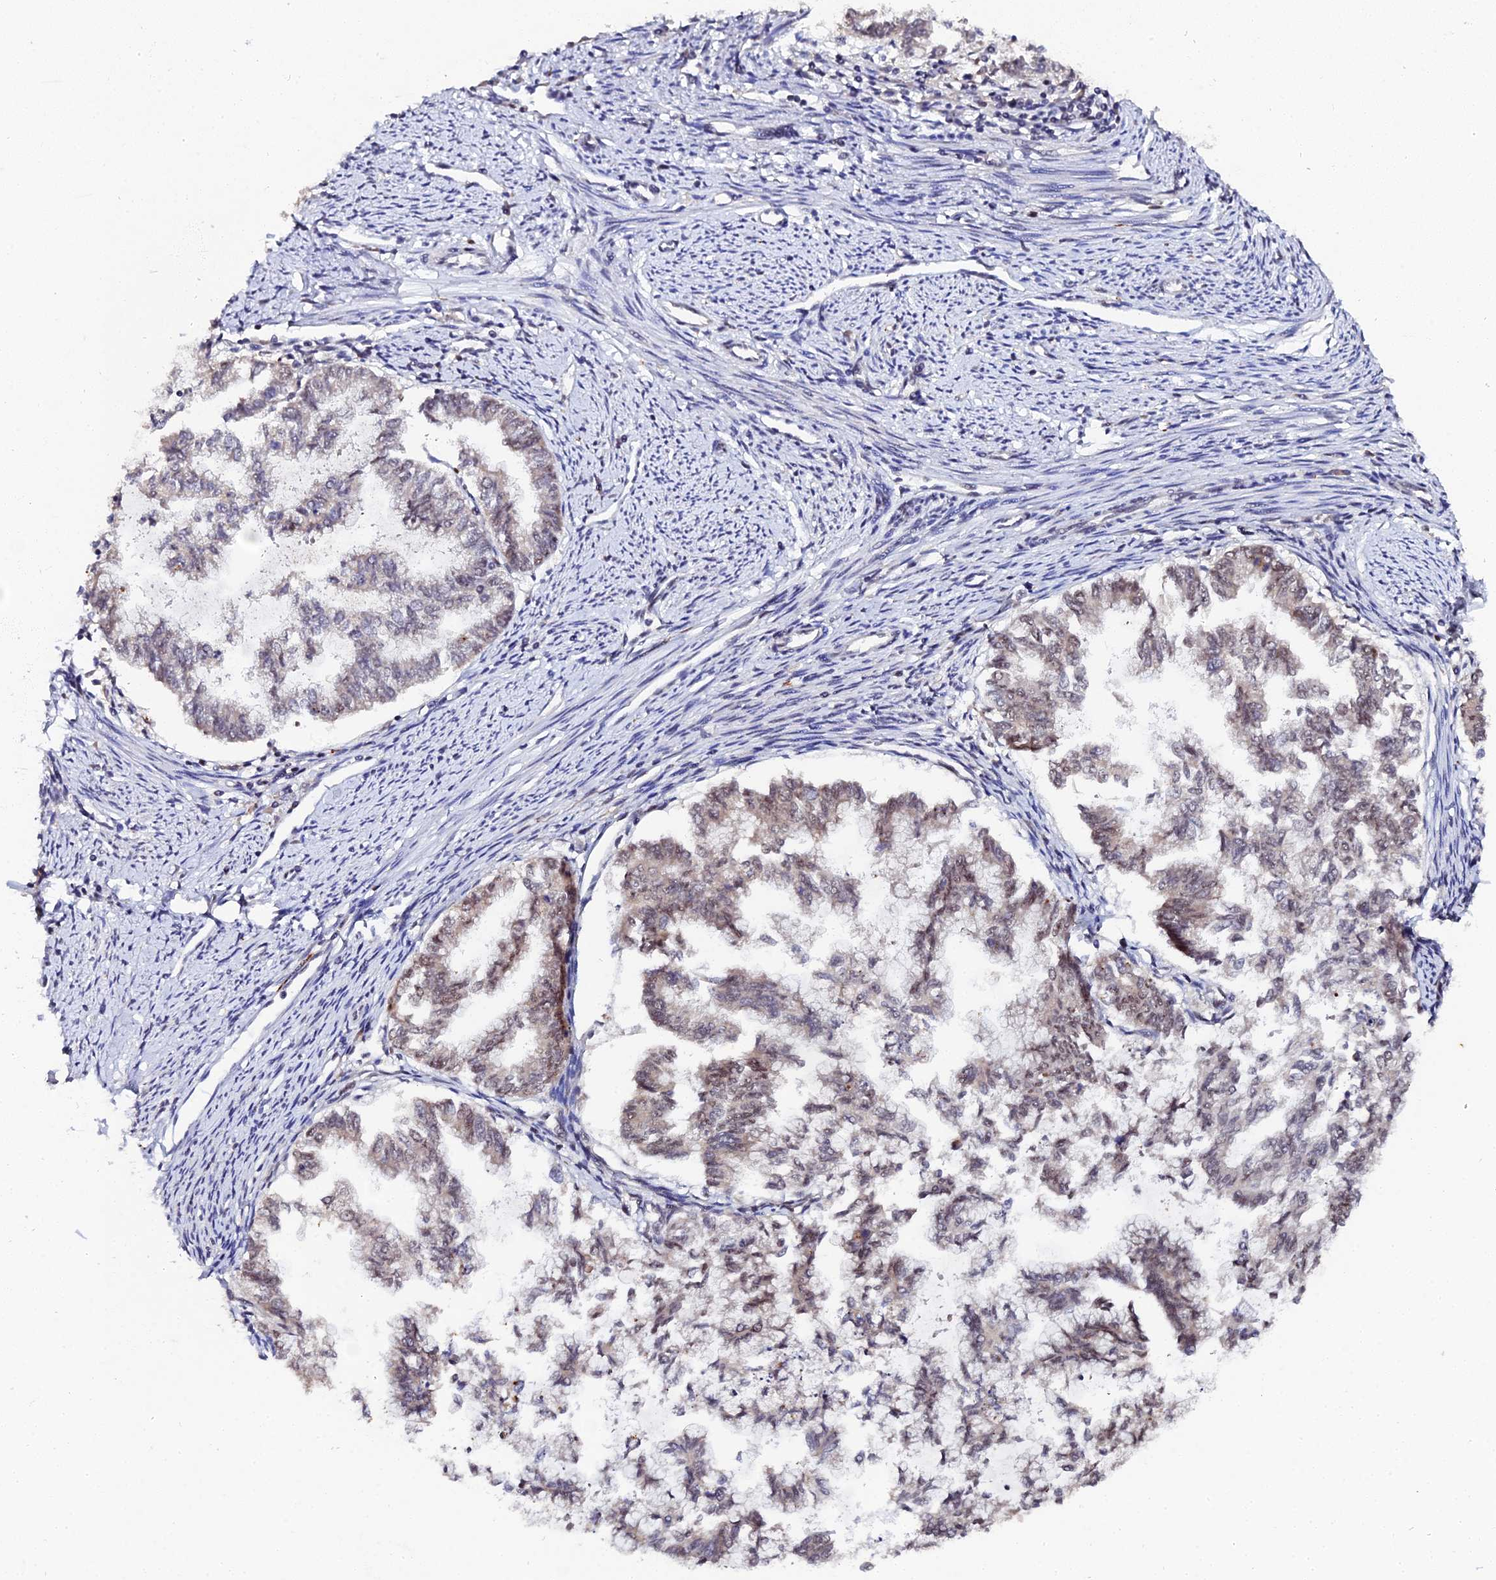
{"staining": {"intensity": "weak", "quantity": "25%-75%", "location": "cytoplasmic/membranous"}, "tissue": "endometrial cancer", "cell_type": "Tumor cells", "image_type": "cancer", "snomed": [{"axis": "morphology", "description": "Adenocarcinoma, NOS"}, {"axis": "topography", "description": "Endometrium"}], "caption": "IHC image of human endometrial cancer (adenocarcinoma) stained for a protein (brown), which demonstrates low levels of weak cytoplasmic/membranous expression in approximately 25%-75% of tumor cells.", "gene": "MAGOHB", "patient": {"sex": "female", "age": 79}}